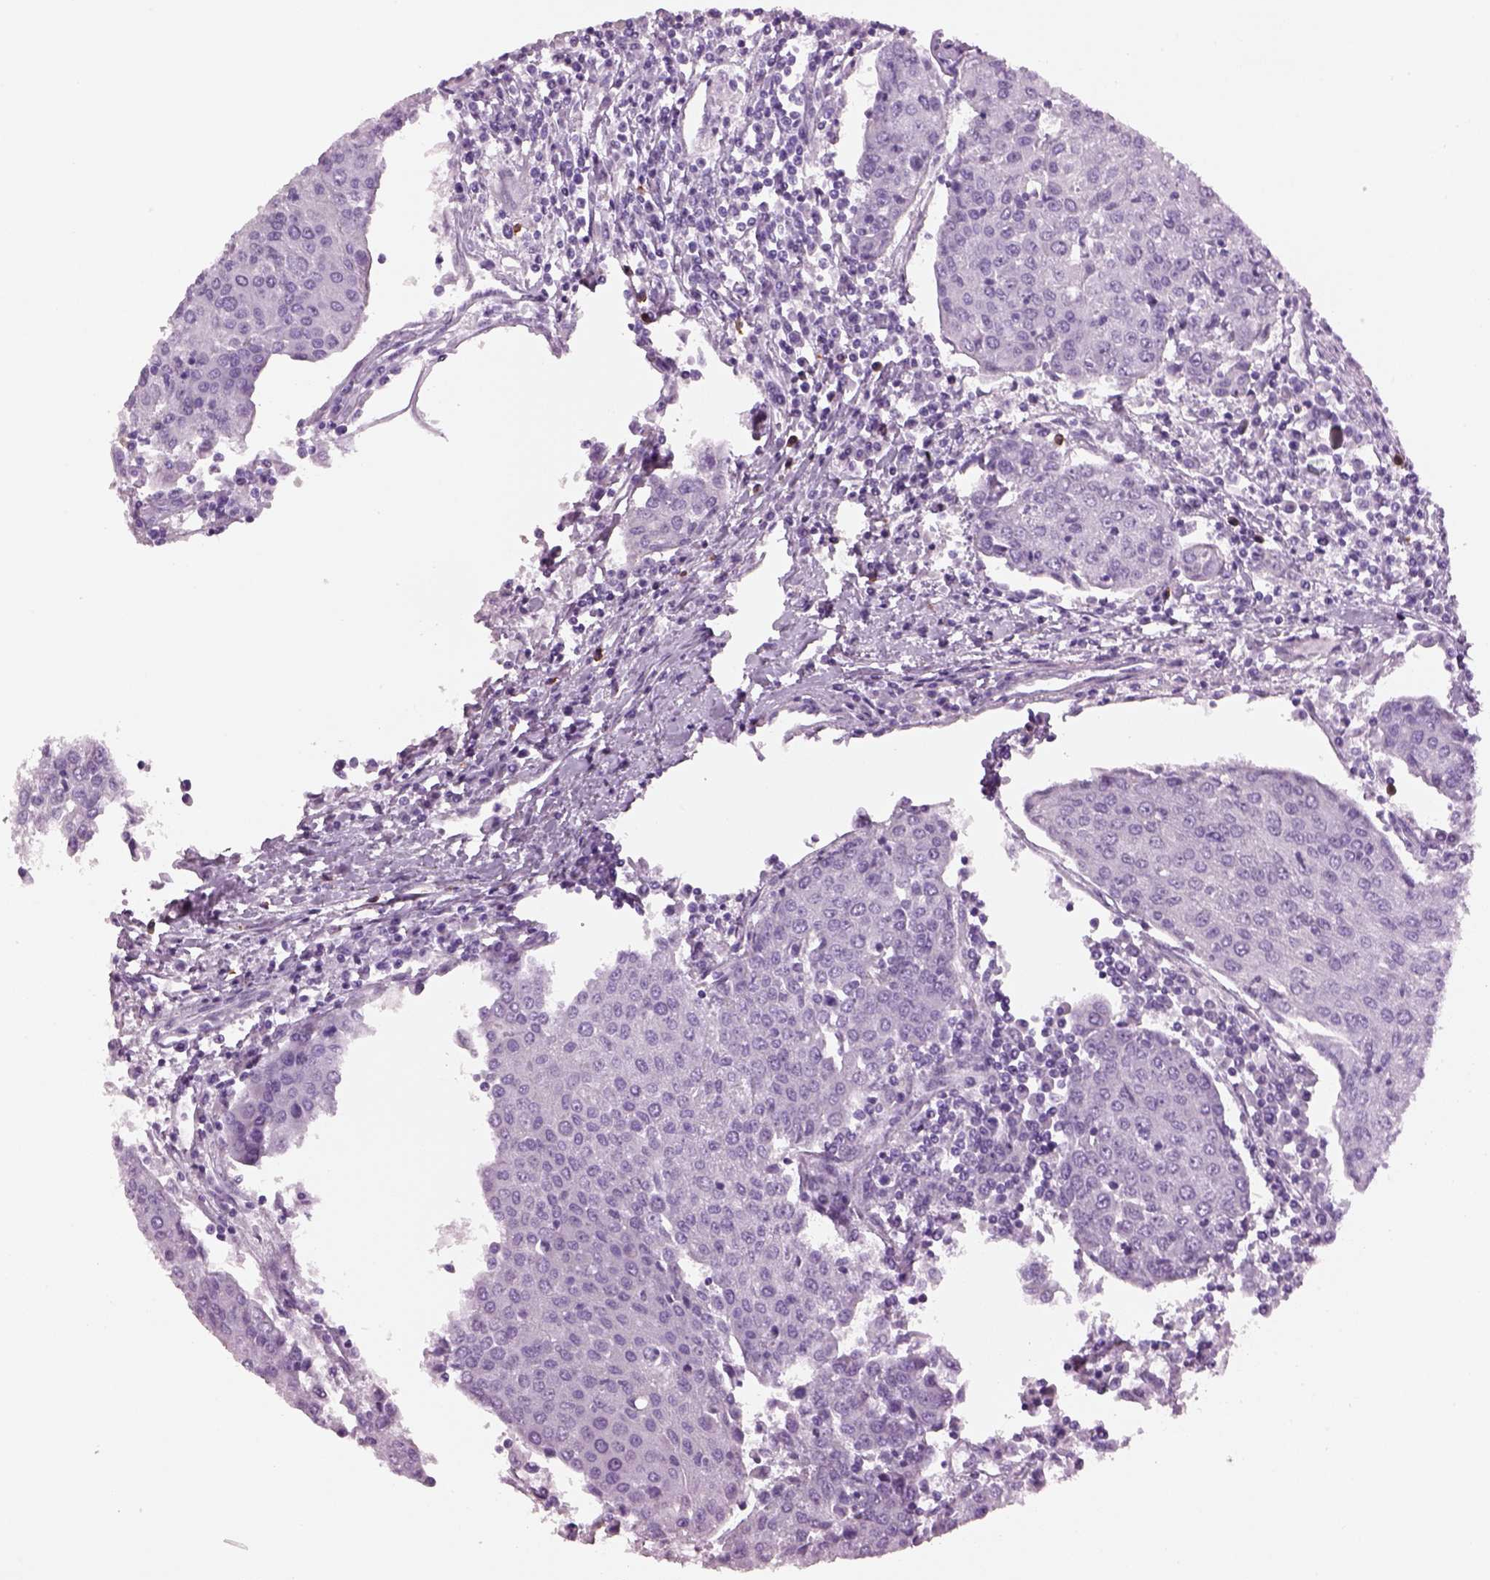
{"staining": {"intensity": "negative", "quantity": "none", "location": "none"}, "tissue": "urothelial cancer", "cell_type": "Tumor cells", "image_type": "cancer", "snomed": [{"axis": "morphology", "description": "Urothelial carcinoma, High grade"}, {"axis": "topography", "description": "Urinary bladder"}], "caption": "High magnification brightfield microscopy of urothelial carcinoma (high-grade) stained with DAB (brown) and counterstained with hematoxylin (blue): tumor cells show no significant staining.", "gene": "ACOD1", "patient": {"sex": "female", "age": 85}}